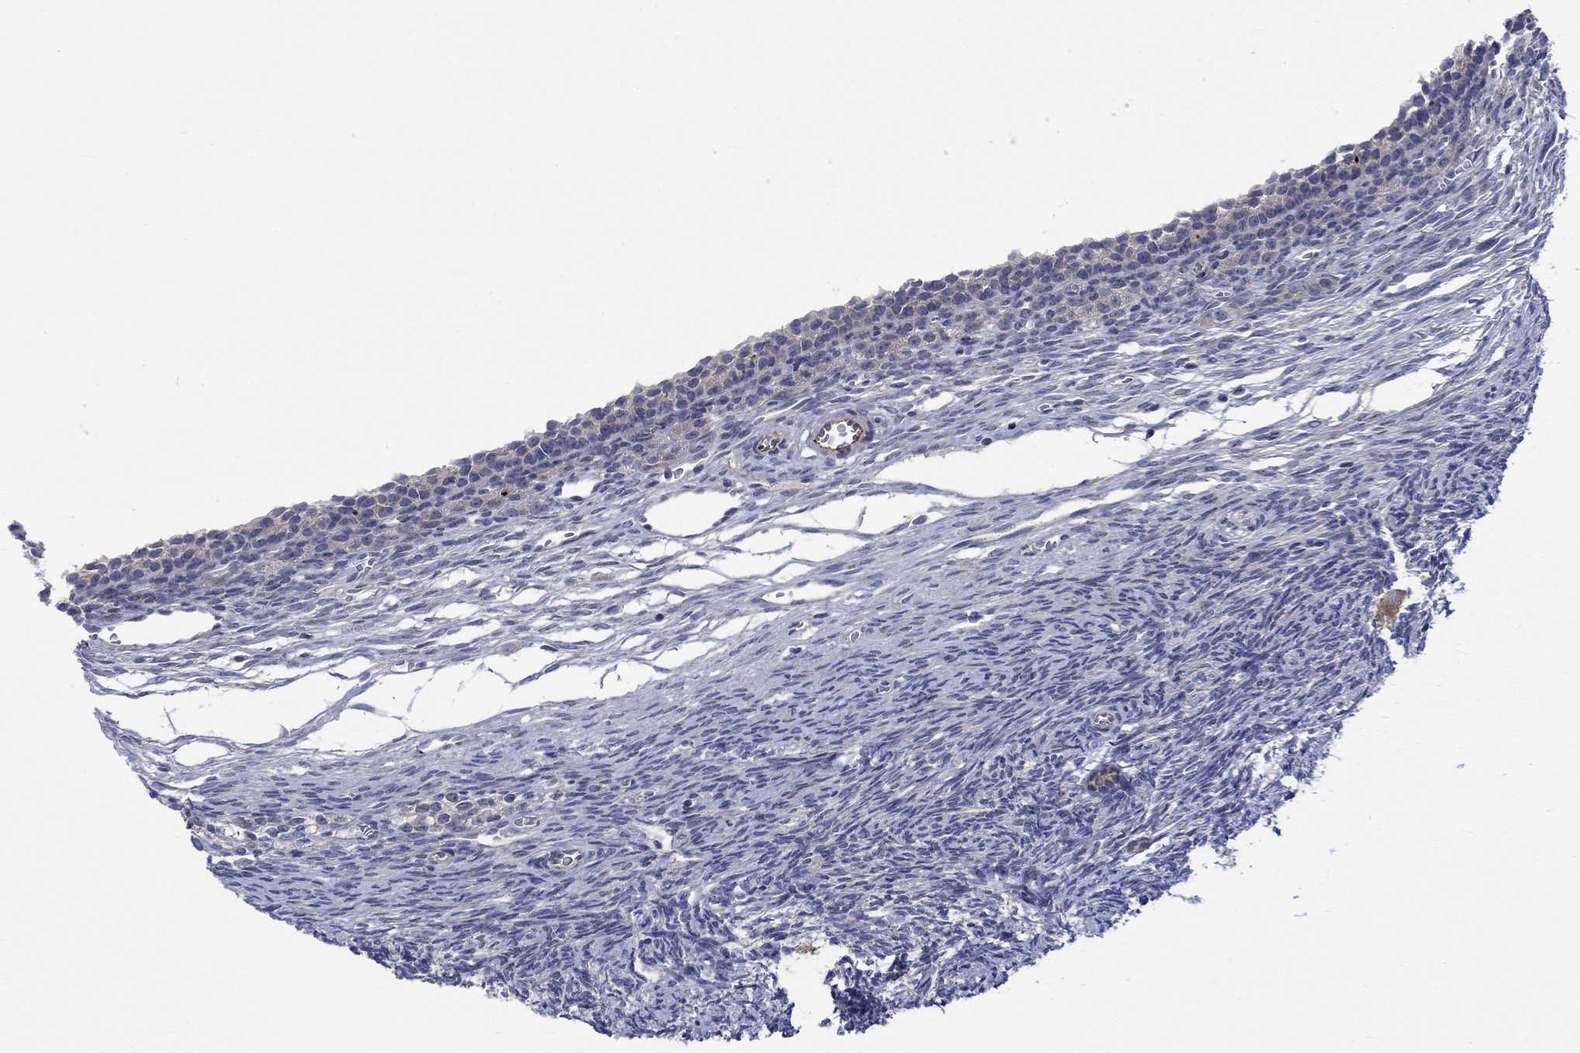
{"staining": {"intensity": "negative", "quantity": "none", "location": "none"}, "tissue": "ovary", "cell_type": "Follicle cells", "image_type": "normal", "snomed": [{"axis": "morphology", "description": "Normal tissue, NOS"}, {"axis": "topography", "description": "Ovary"}], "caption": "Human ovary stained for a protein using immunohistochemistry (IHC) exhibits no positivity in follicle cells.", "gene": "GJA5", "patient": {"sex": "female", "age": 27}}